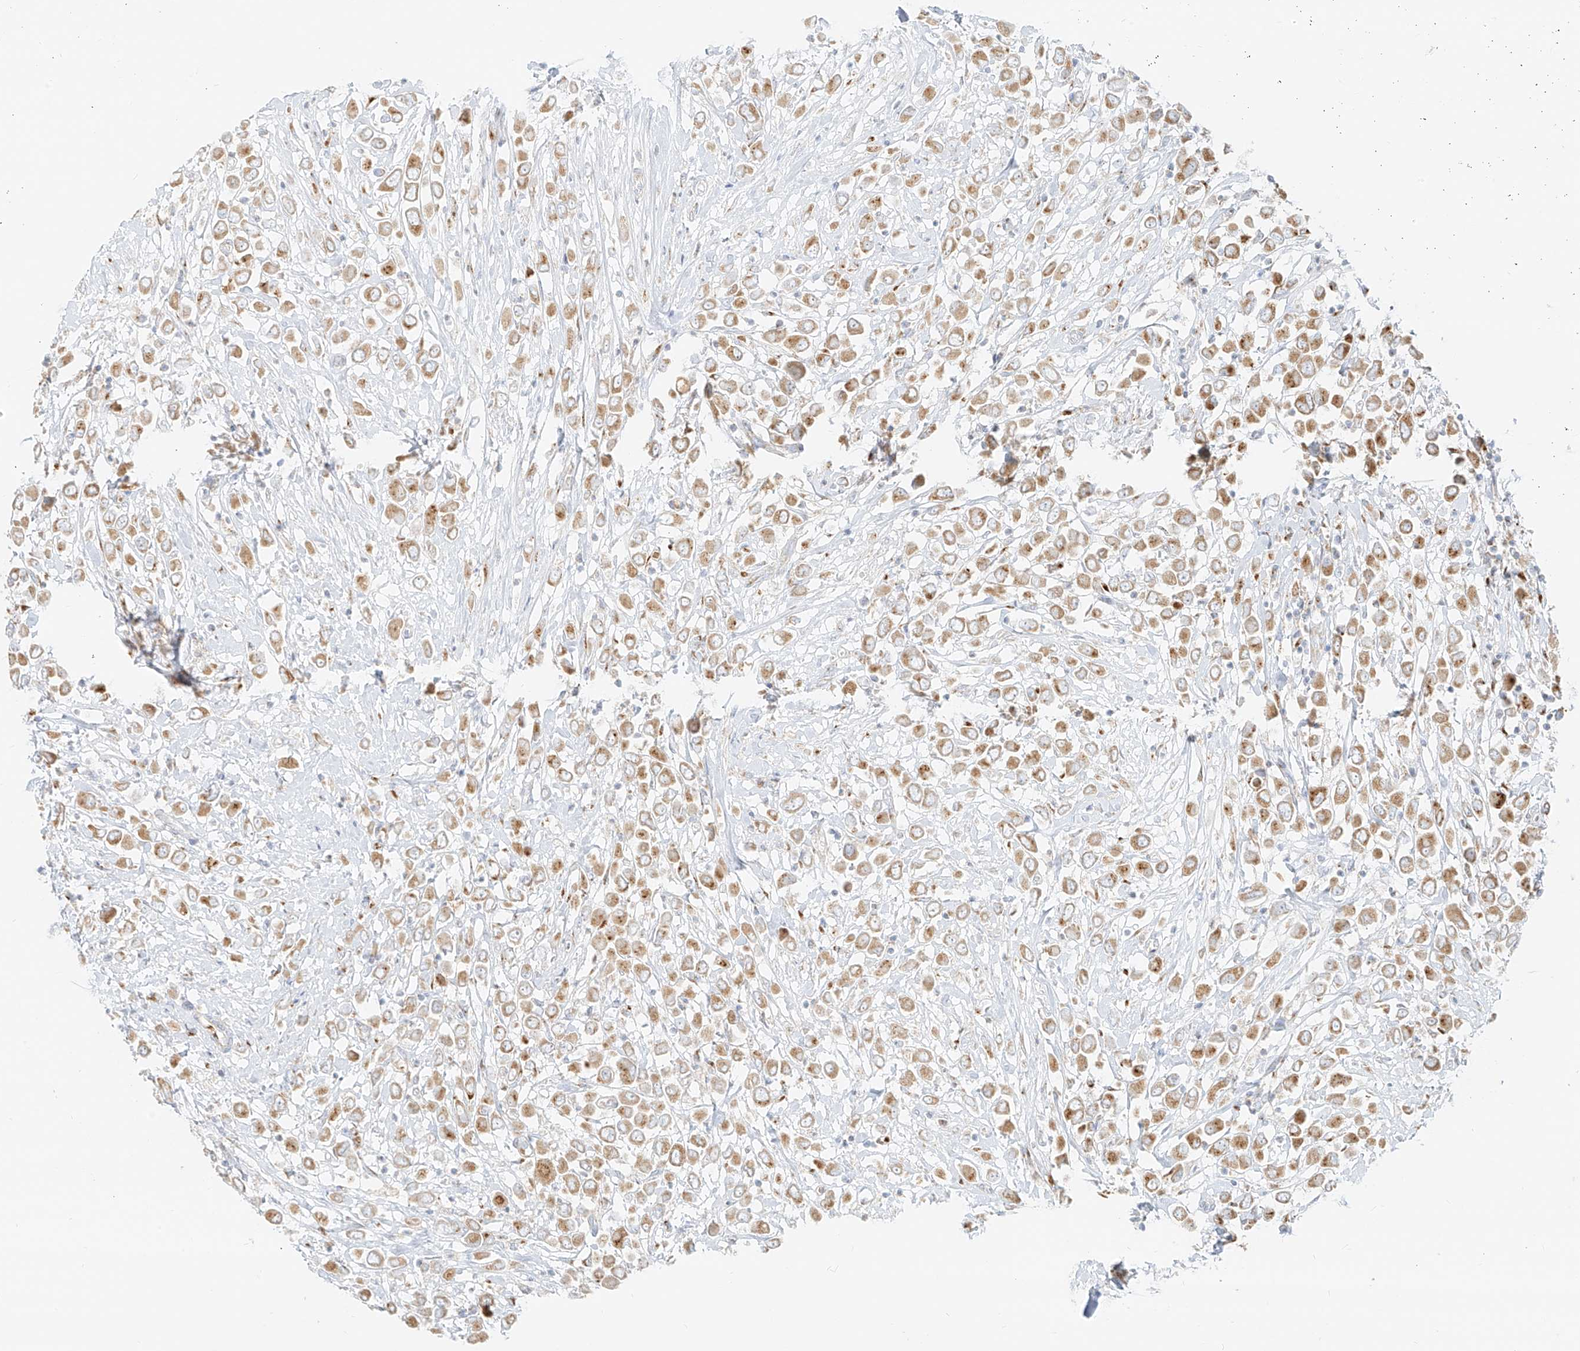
{"staining": {"intensity": "moderate", "quantity": ">75%", "location": "cytoplasmic/membranous"}, "tissue": "breast cancer", "cell_type": "Tumor cells", "image_type": "cancer", "snomed": [{"axis": "morphology", "description": "Duct carcinoma"}, {"axis": "topography", "description": "Breast"}], "caption": "IHC histopathology image of human intraductal carcinoma (breast) stained for a protein (brown), which demonstrates medium levels of moderate cytoplasmic/membranous expression in about >75% of tumor cells.", "gene": "TMEM87B", "patient": {"sex": "female", "age": 61}}